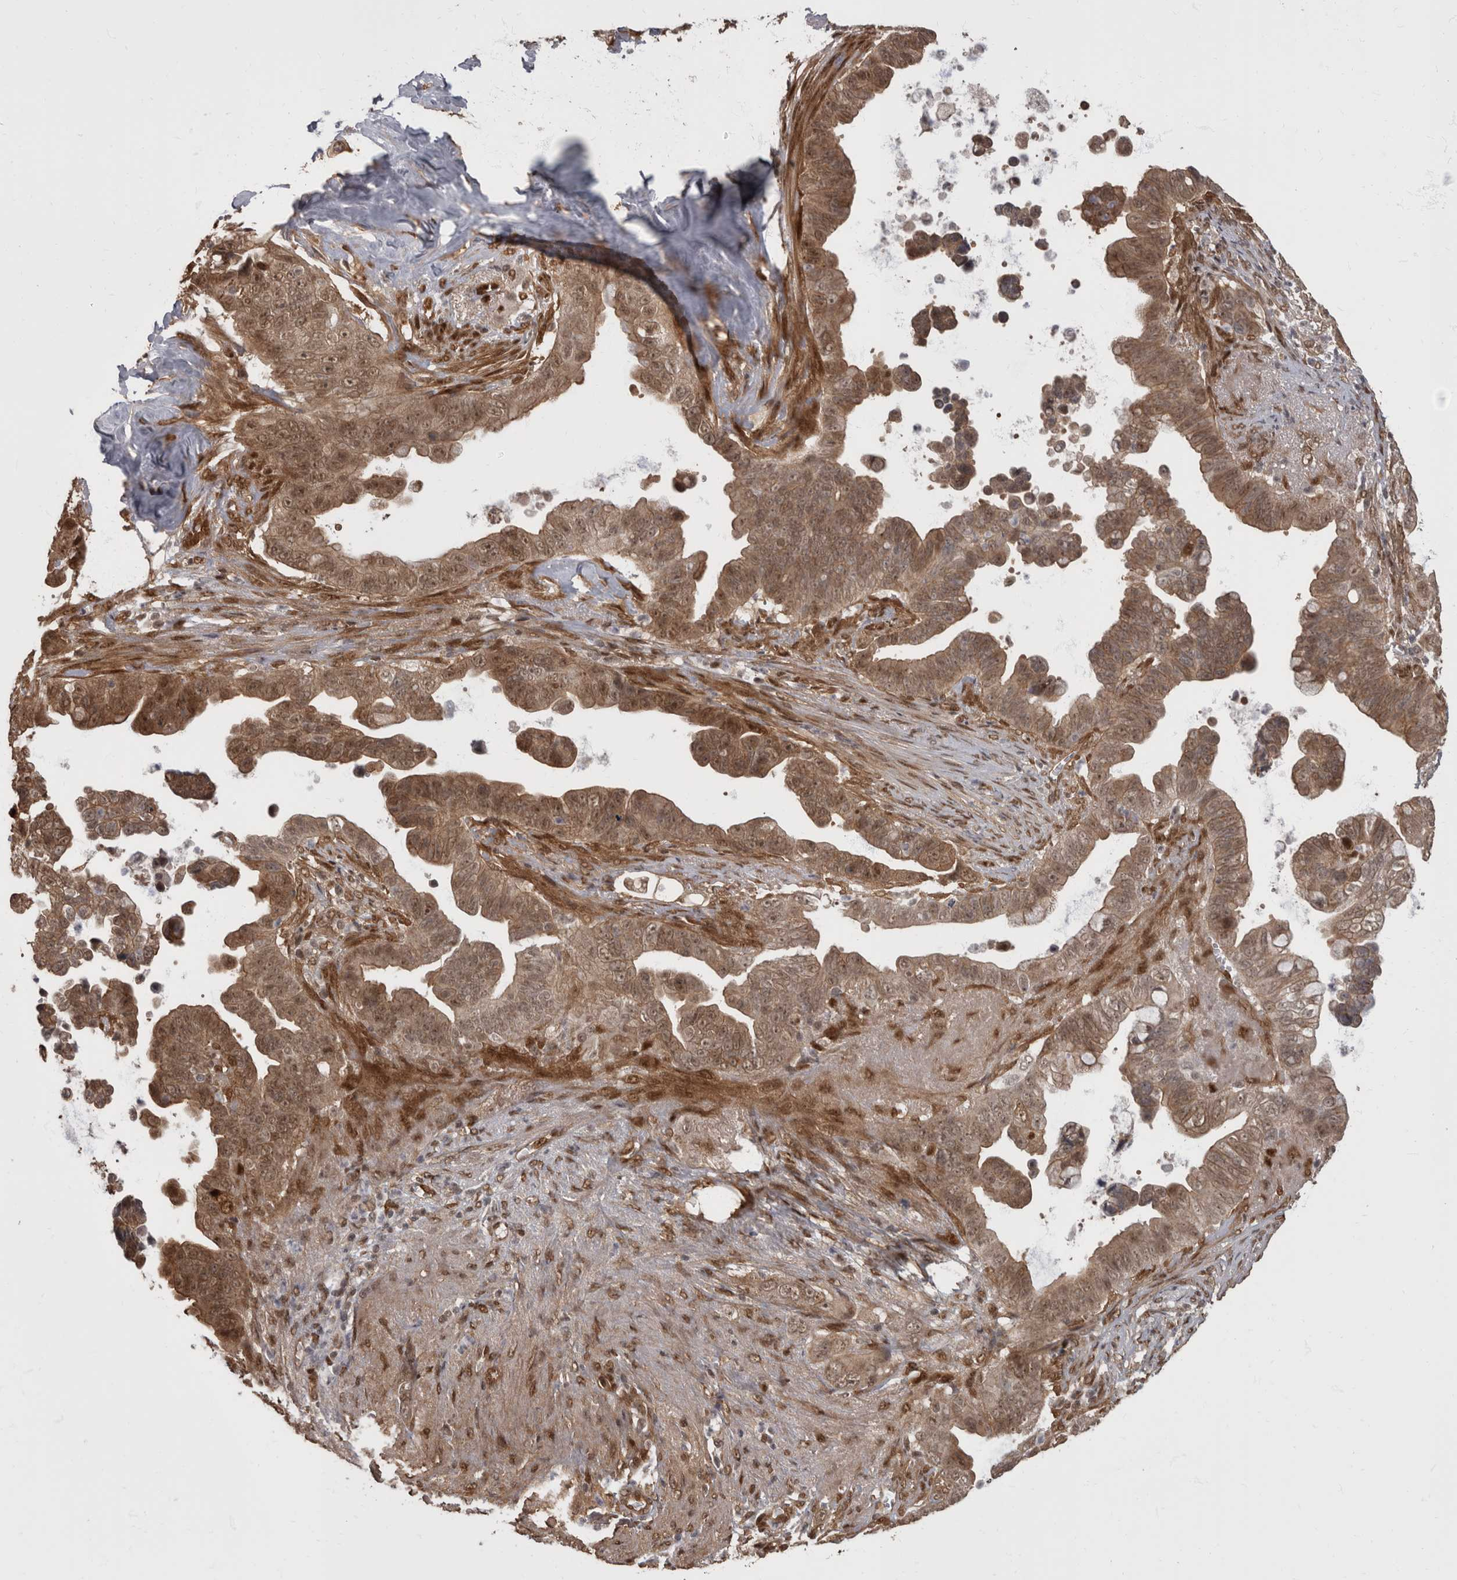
{"staining": {"intensity": "moderate", "quantity": ">75%", "location": "cytoplasmic/membranous,nuclear"}, "tissue": "pancreatic cancer", "cell_type": "Tumor cells", "image_type": "cancer", "snomed": [{"axis": "morphology", "description": "Adenocarcinoma, NOS"}, {"axis": "topography", "description": "Pancreas"}], "caption": "Protein staining of pancreatic cancer (adenocarcinoma) tissue displays moderate cytoplasmic/membranous and nuclear staining in about >75% of tumor cells.", "gene": "AKT3", "patient": {"sex": "female", "age": 72}}